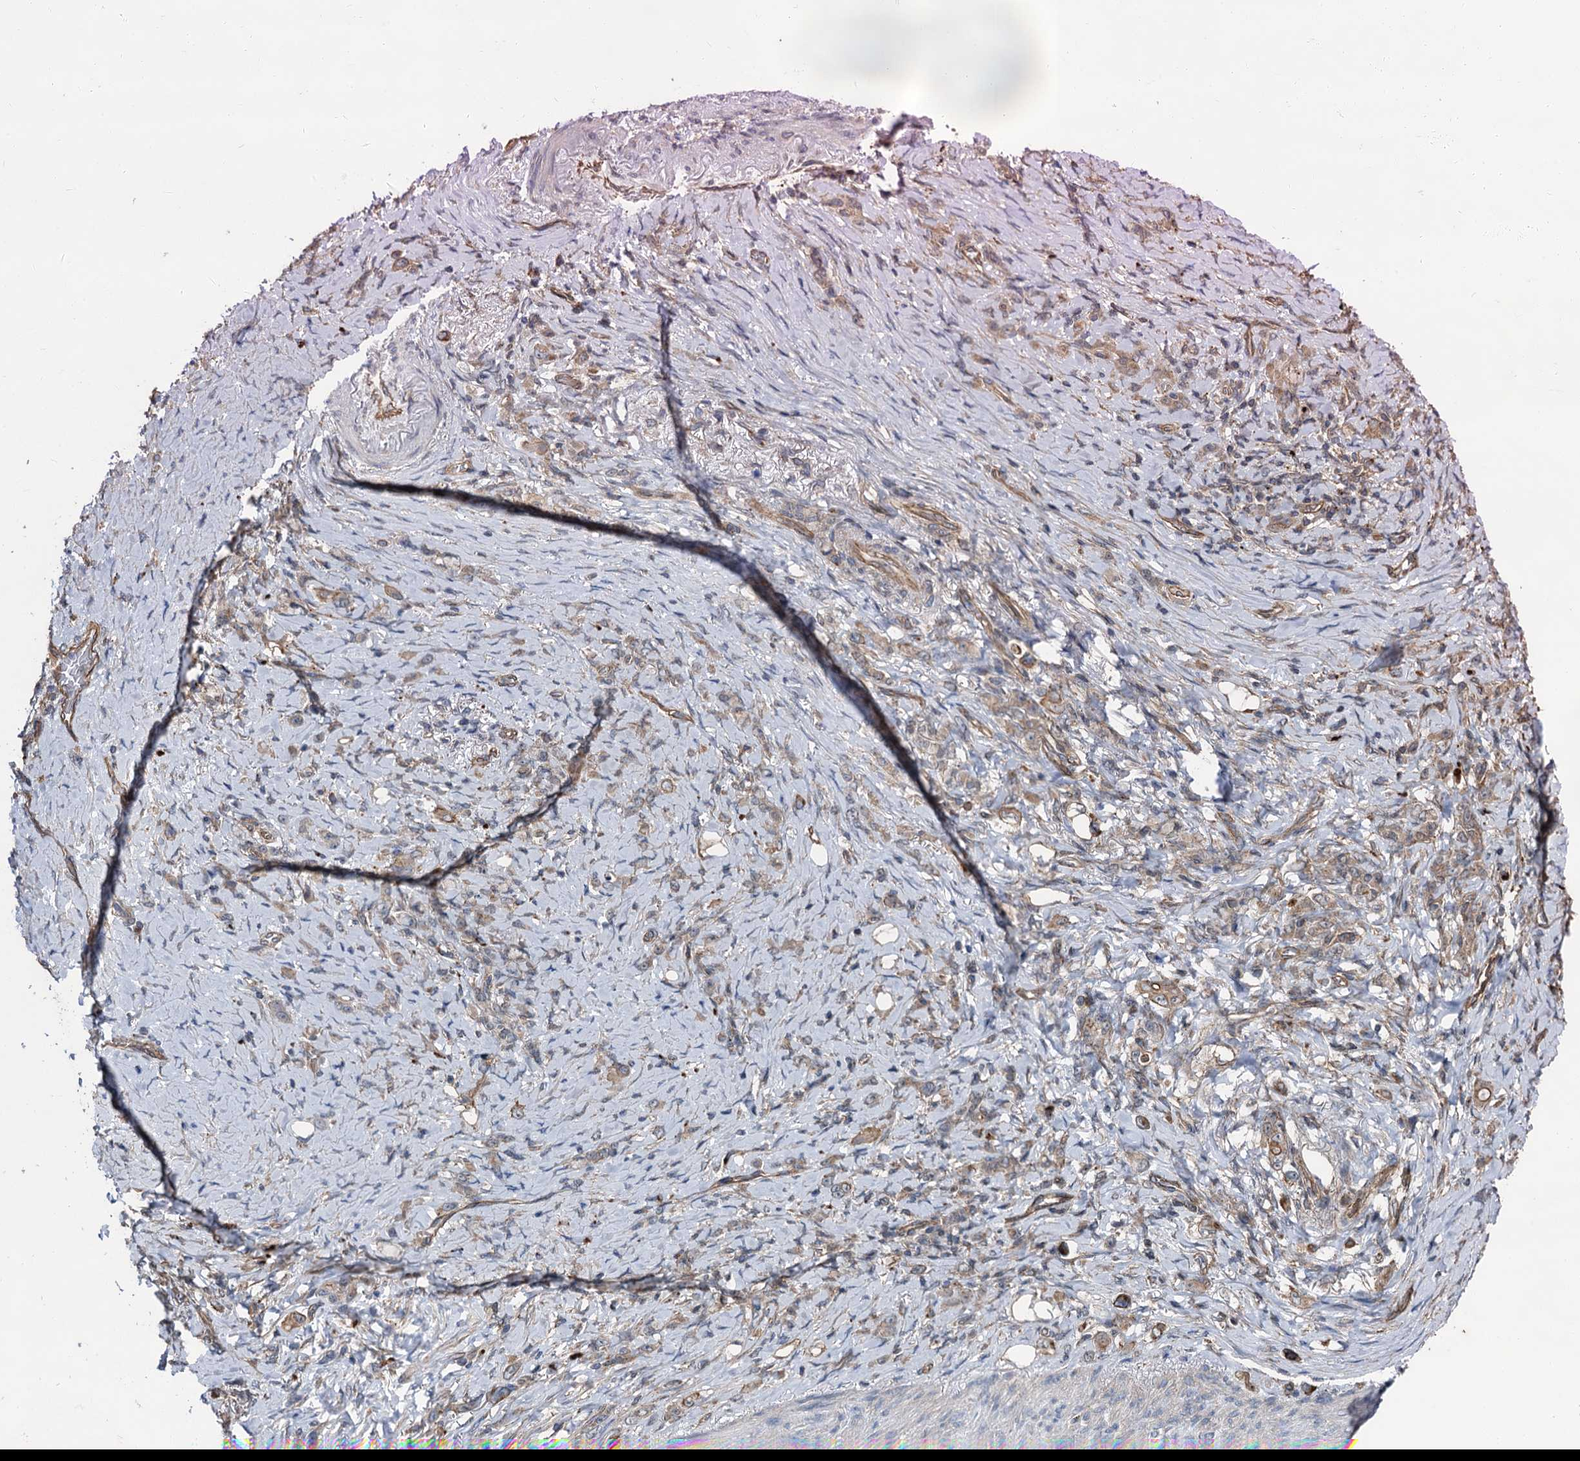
{"staining": {"intensity": "weak", "quantity": ">75%", "location": "cytoplasmic/membranous"}, "tissue": "stomach cancer", "cell_type": "Tumor cells", "image_type": "cancer", "snomed": [{"axis": "morphology", "description": "Adenocarcinoma, NOS"}, {"axis": "topography", "description": "Stomach"}], "caption": "Immunohistochemical staining of stomach cancer demonstrates low levels of weak cytoplasmic/membranous positivity in approximately >75% of tumor cells.", "gene": "ZFYVE19", "patient": {"sex": "female", "age": 79}}